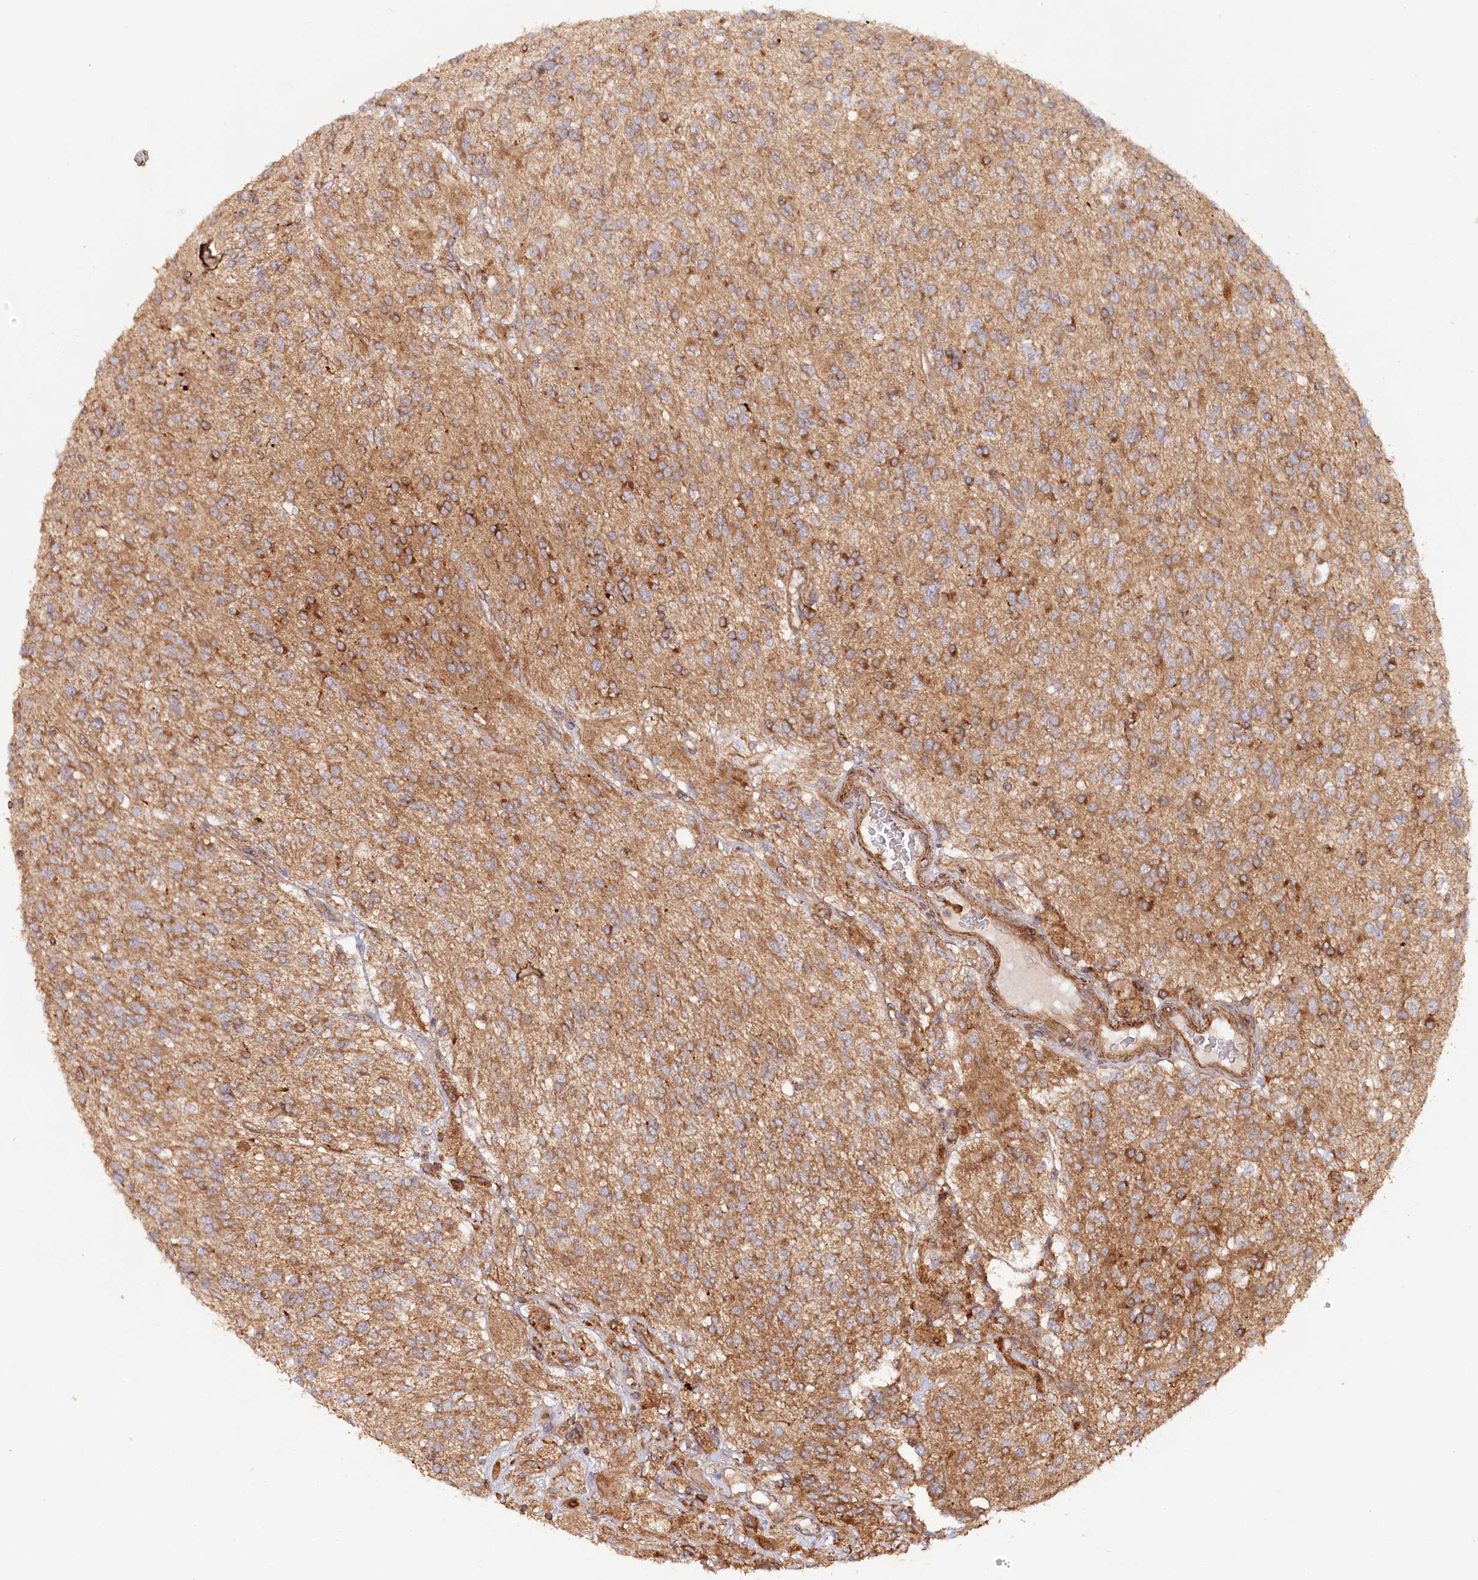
{"staining": {"intensity": "moderate", "quantity": ">75%", "location": "cytoplasmic/membranous"}, "tissue": "glioma", "cell_type": "Tumor cells", "image_type": "cancer", "snomed": [{"axis": "morphology", "description": "Glioma, malignant, High grade"}, {"axis": "topography", "description": "Brain"}], "caption": "High-grade glioma (malignant) stained with immunohistochemistry reveals moderate cytoplasmic/membranous positivity in approximately >75% of tumor cells.", "gene": "PAIP2", "patient": {"sex": "male", "age": 34}}